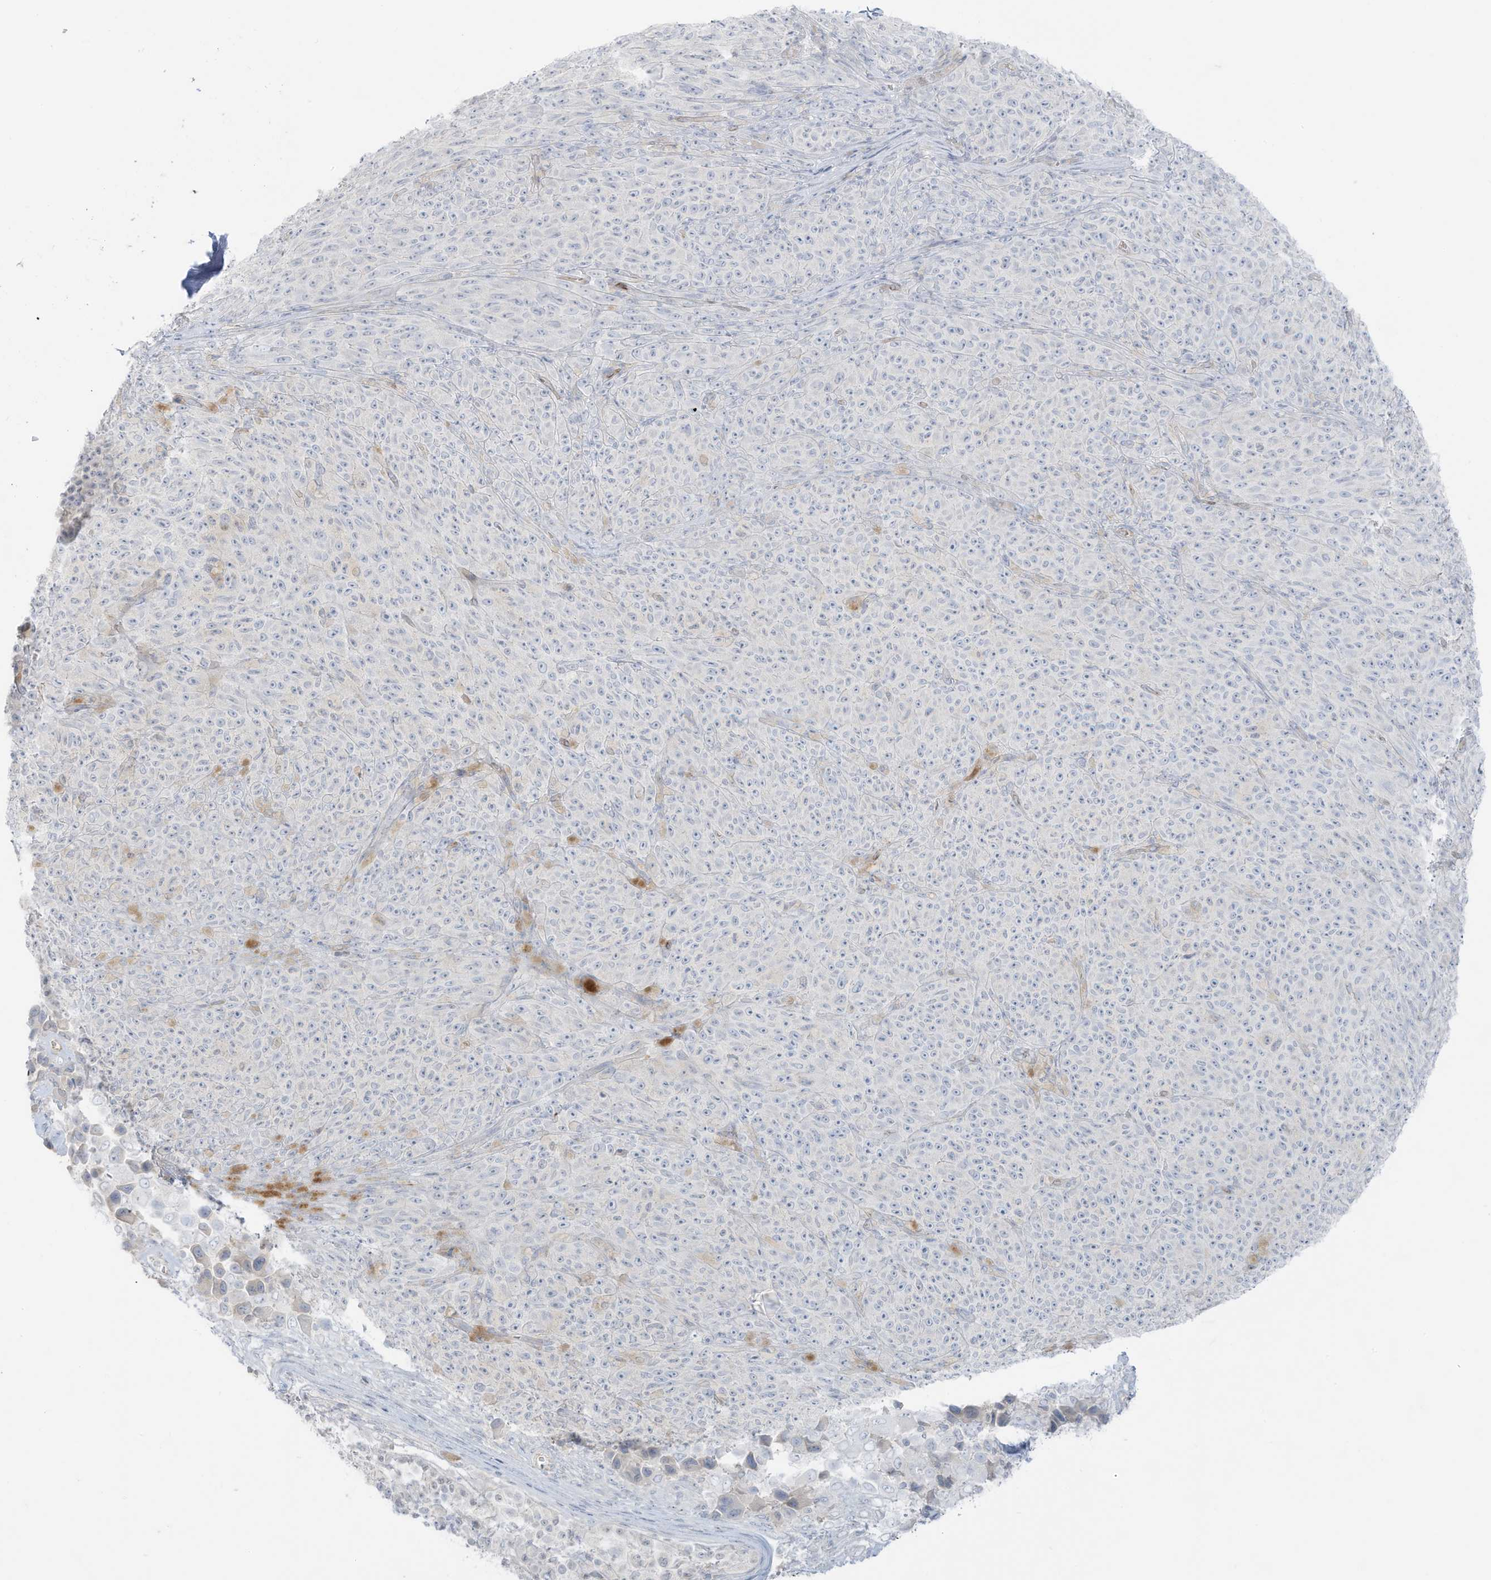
{"staining": {"intensity": "negative", "quantity": "none", "location": "none"}, "tissue": "melanoma", "cell_type": "Tumor cells", "image_type": "cancer", "snomed": [{"axis": "morphology", "description": "Malignant melanoma, NOS"}, {"axis": "topography", "description": "Skin"}], "caption": "Immunohistochemistry (IHC) image of neoplastic tissue: malignant melanoma stained with DAB (3,3'-diaminobenzidine) displays no significant protein staining in tumor cells.", "gene": "C11orf87", "patient": {"sex": "female", "age": 82}}